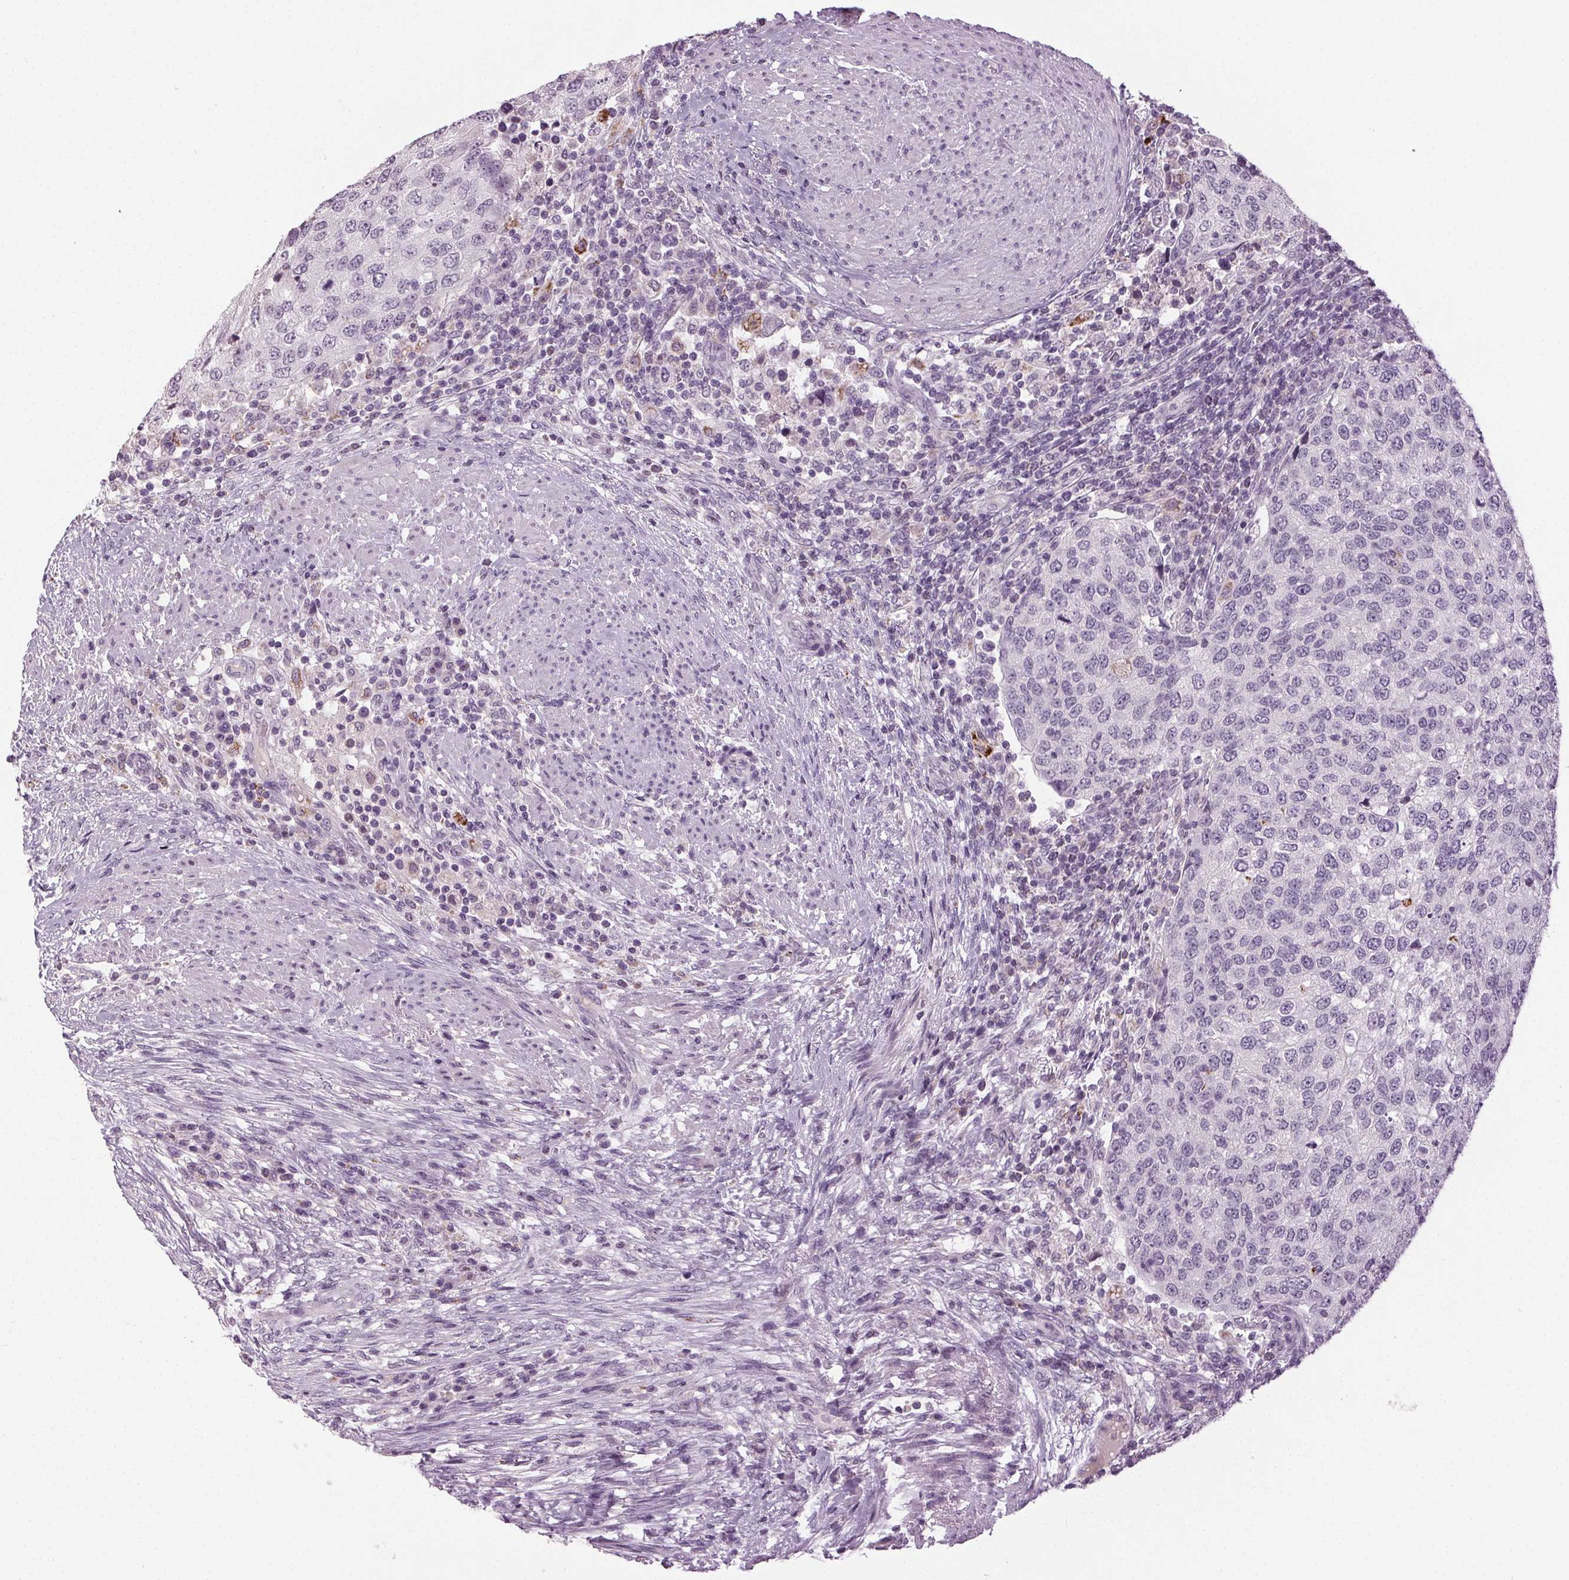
{"staining": {"intensity": "negative", "quantity": "none", "location": "none"}, "tissue": "urothelial cancer", "cell_type": "Tumor cells", "image_type": "cancer", "snomed": [{"axis": "morphology", "description": "Urothelial carcinoma, High grade"}, {"axis": "topography", "description": "Urinary bladder"}], "caption": "An image of urothelial carcinoma (high-grade) stained for a protein demonstrates no brown staining in tumor cells. Brightfield microscopy of IHC stained with DAB (brown) and hematoxylin (blue), captured at high magnification.", "gene": "DNAH12", "patient": {"sex": "female", "age": 78}}